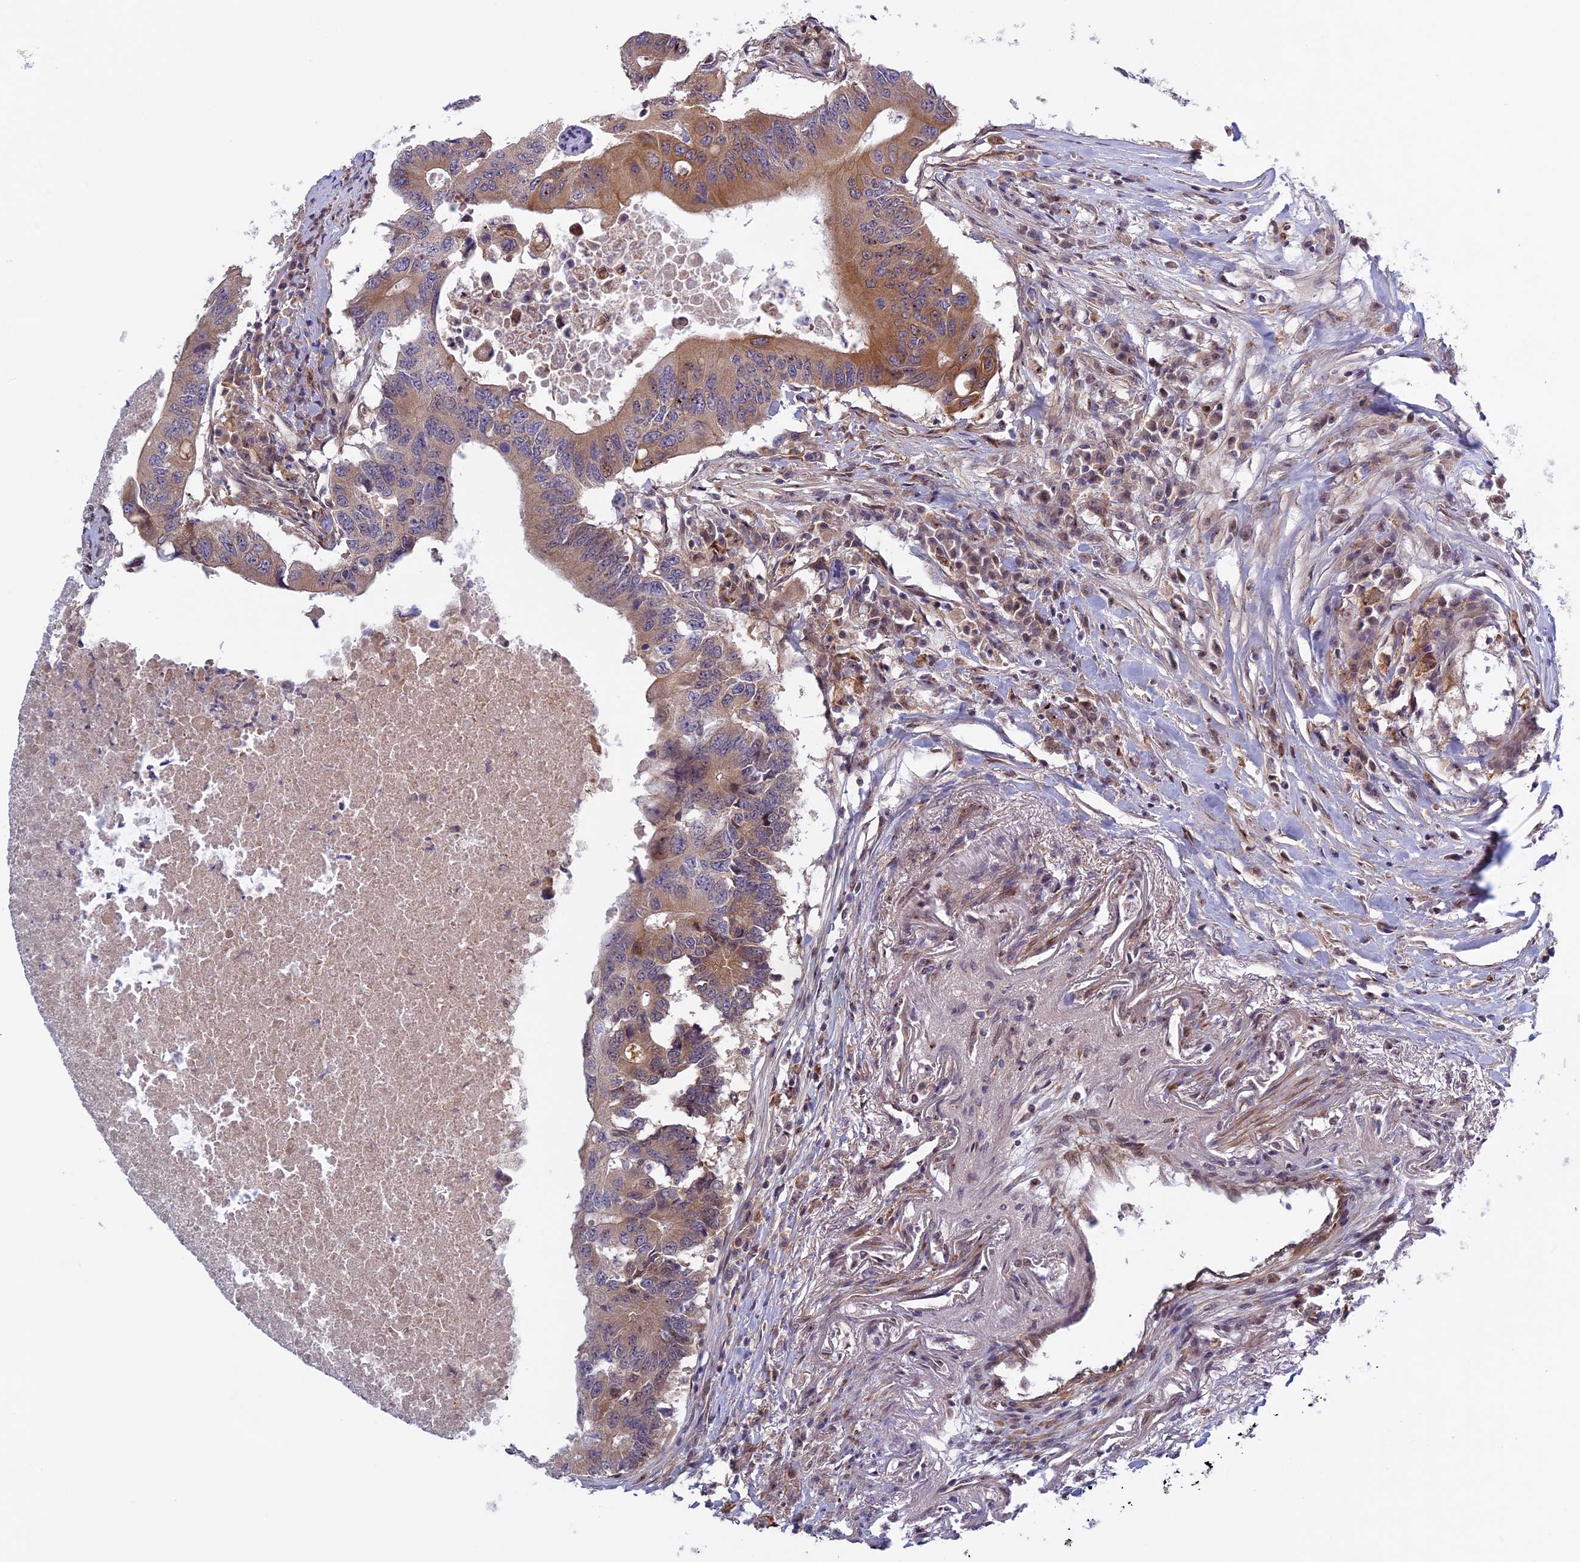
{"staining": {"intensity": "moderate", "quantity": "25%-75%", "location": "cytoplasmic/membranous"}, "tissue": "colorectal cancer", "cell_type": "Tumor cells", "image_type": "cancer", "snomed": [{"axis": "morphology", "description": "Adenocarcinoma, NOS"}, {"axis": "topography", "description": "Colon"}], "caption": "Adenocarcinoma (colorectal) stained with DAB (3,3'-diaminobenzidine) IHC demonstrates medium levels of moderate cytoplasmic/membranous expression in about 25%-75% of tumor cells. (Brightfield microscopy of DAB IHC at high magnification).", "gene": "FADS1", "patient": {"sex": "male", "age": 71}}